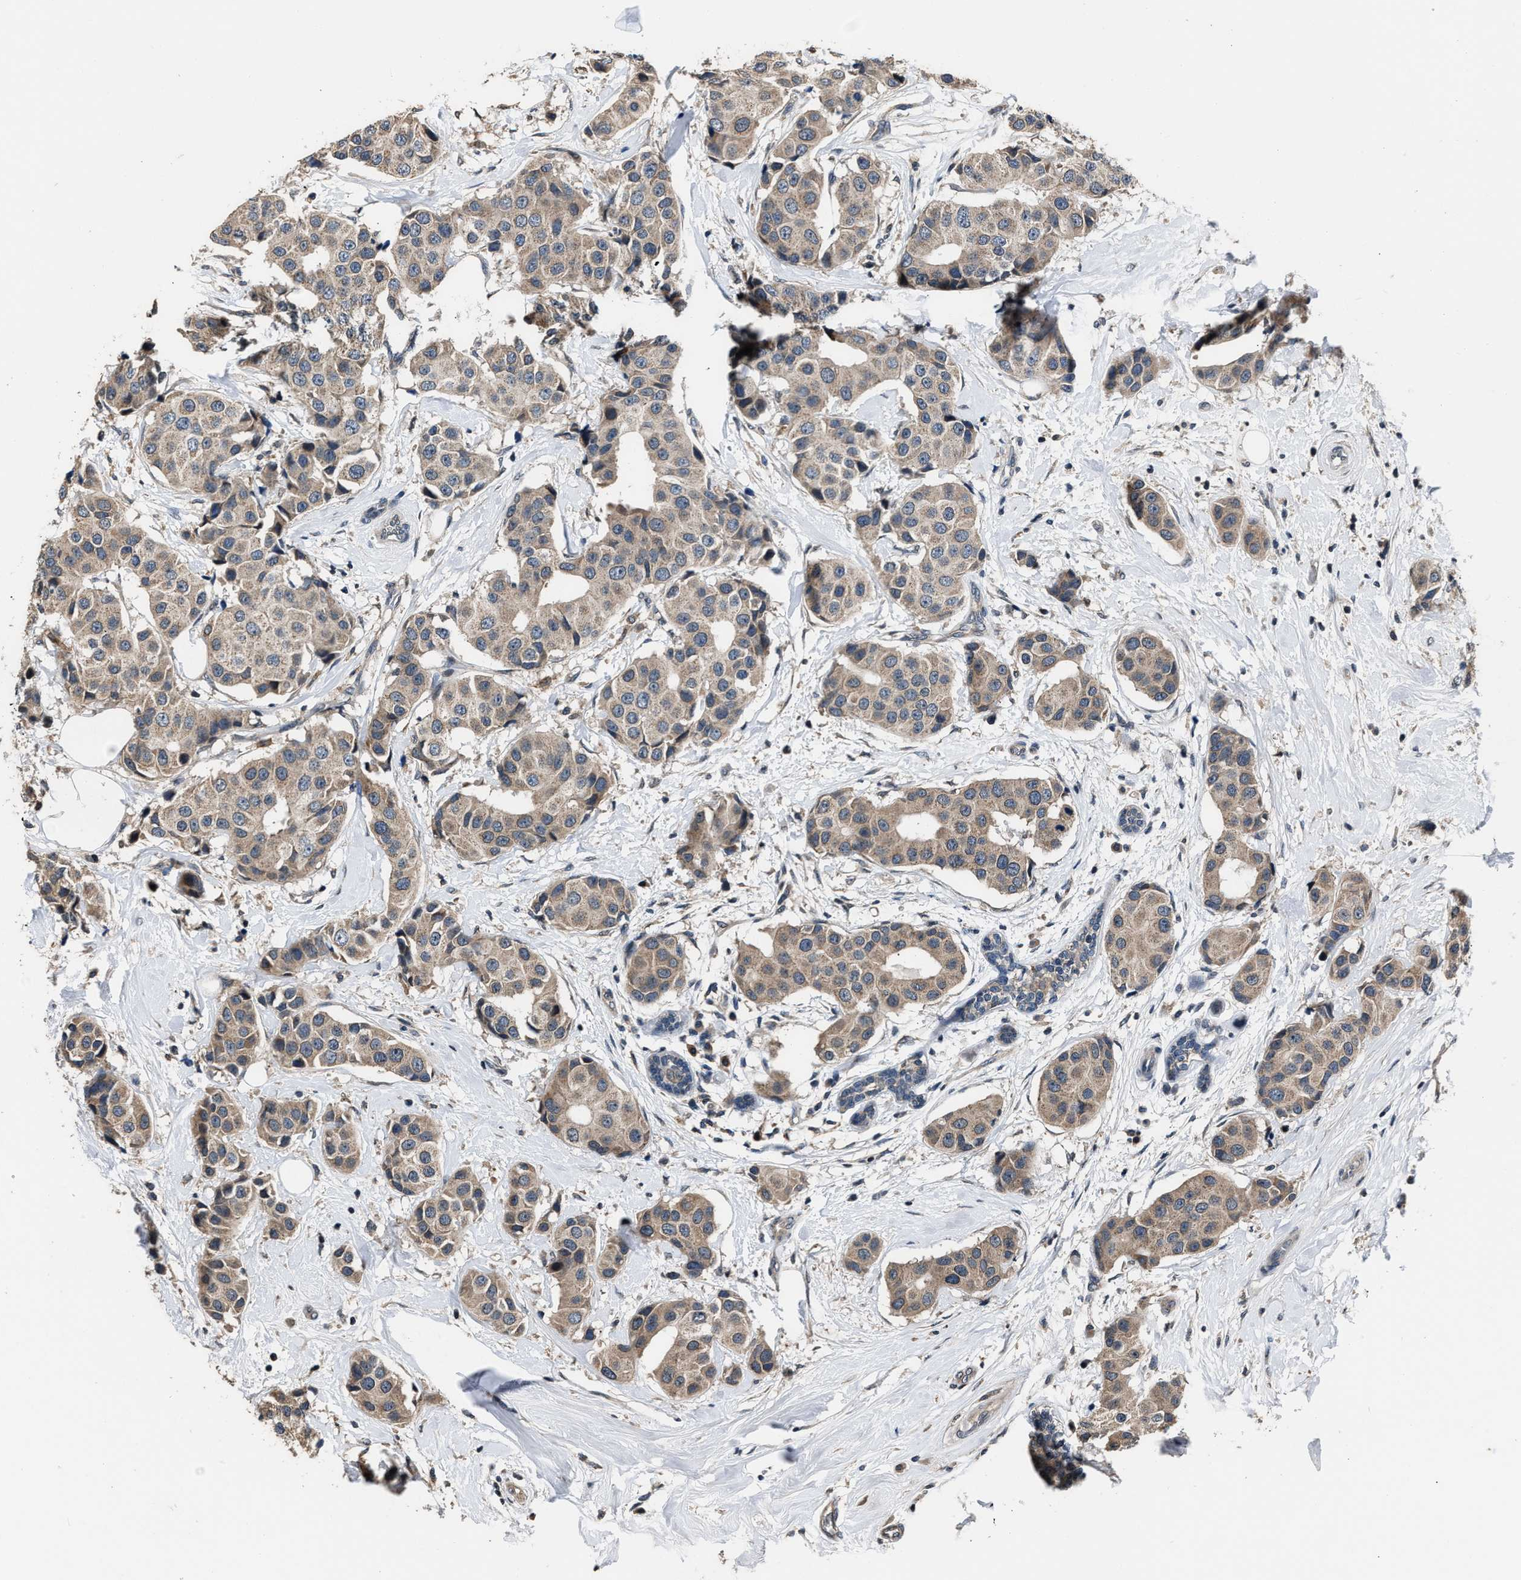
{"staining": {"intensity": "weak", "quantity": ">75%", "location": "cytoplasmic/membranous"}, "tissue": "breast cancer", "cell_type": "Tumor cells", "image_type": "cancer", "snomed": [{"axis": "morphology", "description": "Normal tissue, NOS"}, {"axis": "morphology", "description": "Duct carcinoma"}, {"axis": "topography", "description": "Breast"}], "caption": "Immunohistochemistry photomicrograph of human intraductal carcinoma (breast) stained for a protein (brown), which displays low levels of weak cytoplasmic/membranous expression in about >75% of tumor cells.", "gene": "TNRC18", "patient": {"sex": "female", "age": 39}}